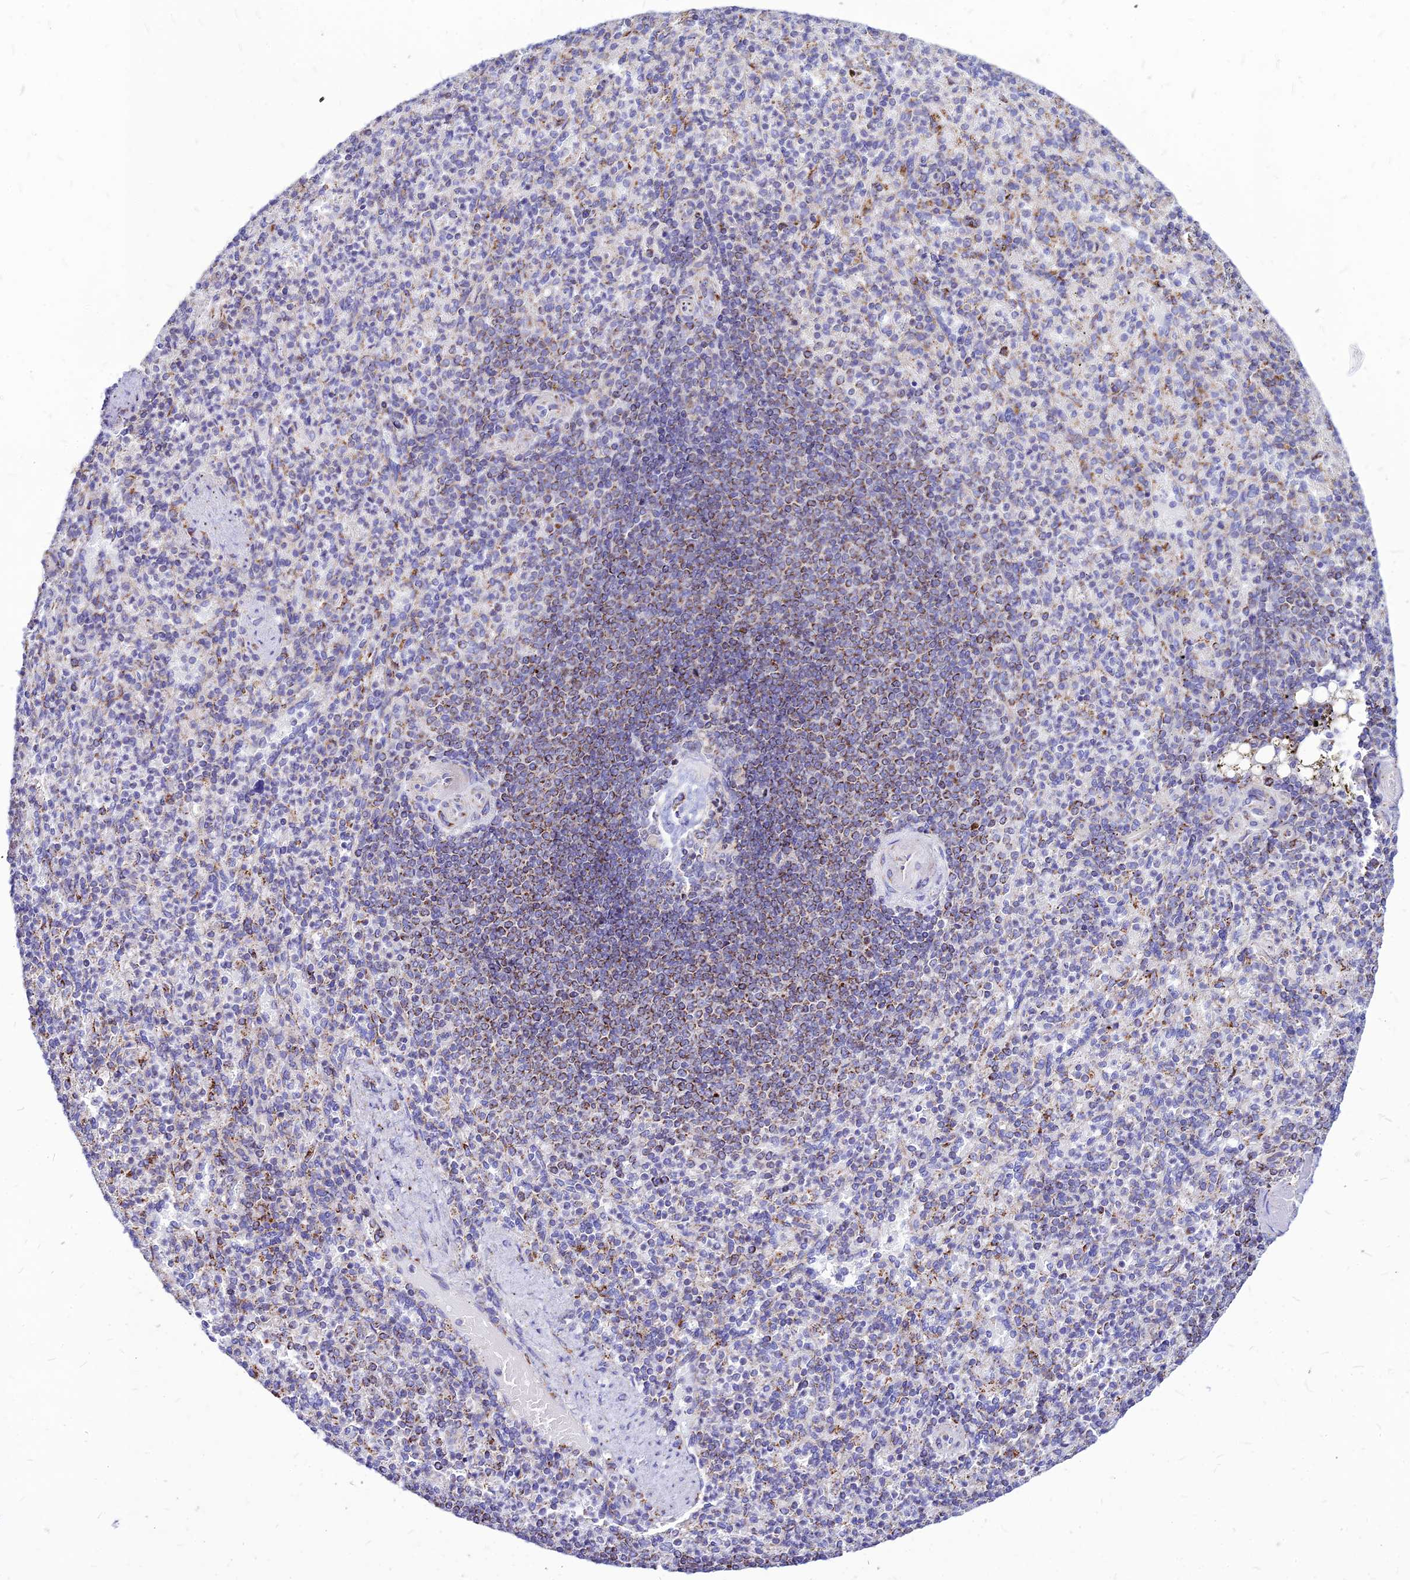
{"staining": {"intensity": "negative", "quantity": "none", "location": "none"}, "tissue": "spleen", "cell_type": "Cells in red pulp", "image_type": "normal", "snomed": [{"axis": "morphology", "description": "Normal tissue, NOS"}, {"axis": "topography", "description": "Spleen"}], "caption": "DAB (3,3'-diaminobenzidine) immunohistochemical staining of benign spleen shows no significant expression in cells in red pulp.", "gene": "ECI1", "patient": {"sex": "female", "age": 74}}